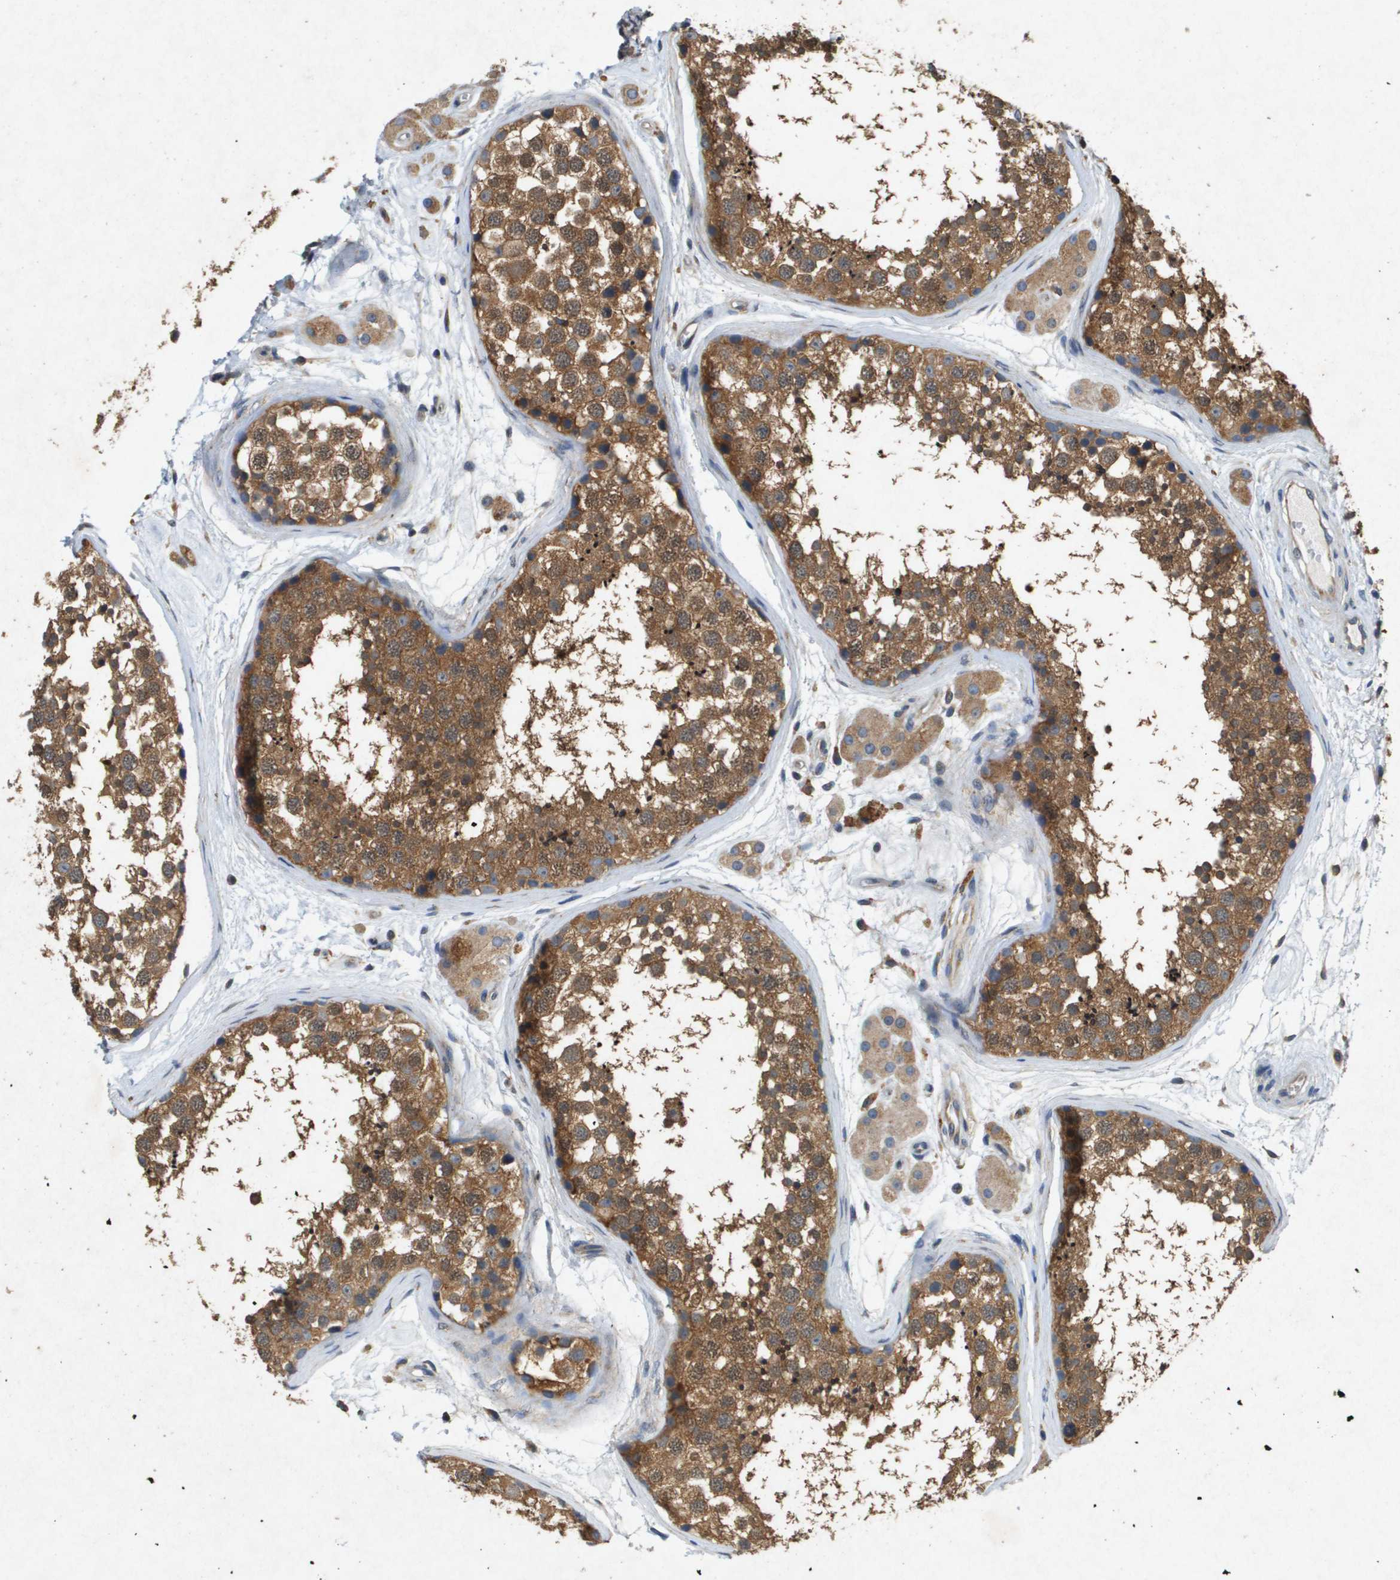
{"staining": {"intensity": "moderate", "quantity": ">75%", "location": "cytoplasmic/membranous"}, "tissue": "testis", "cell_type": "Cells in seminiferous ducts", "image_type": "normal", "snomed": [{"axis": "morphology", "description": "Normal tissue, NOS"}, {"axis": "topography", "description": "Testis"}], "caption": "About >75% of cells in seminiferous ducts in benign human testis display moderate cytoplasmic/membranous protein staining as visualized by brown immunohistochemical staining.", "gene": "PTPRT", "patient": {"sex": "male", "age": 56}}